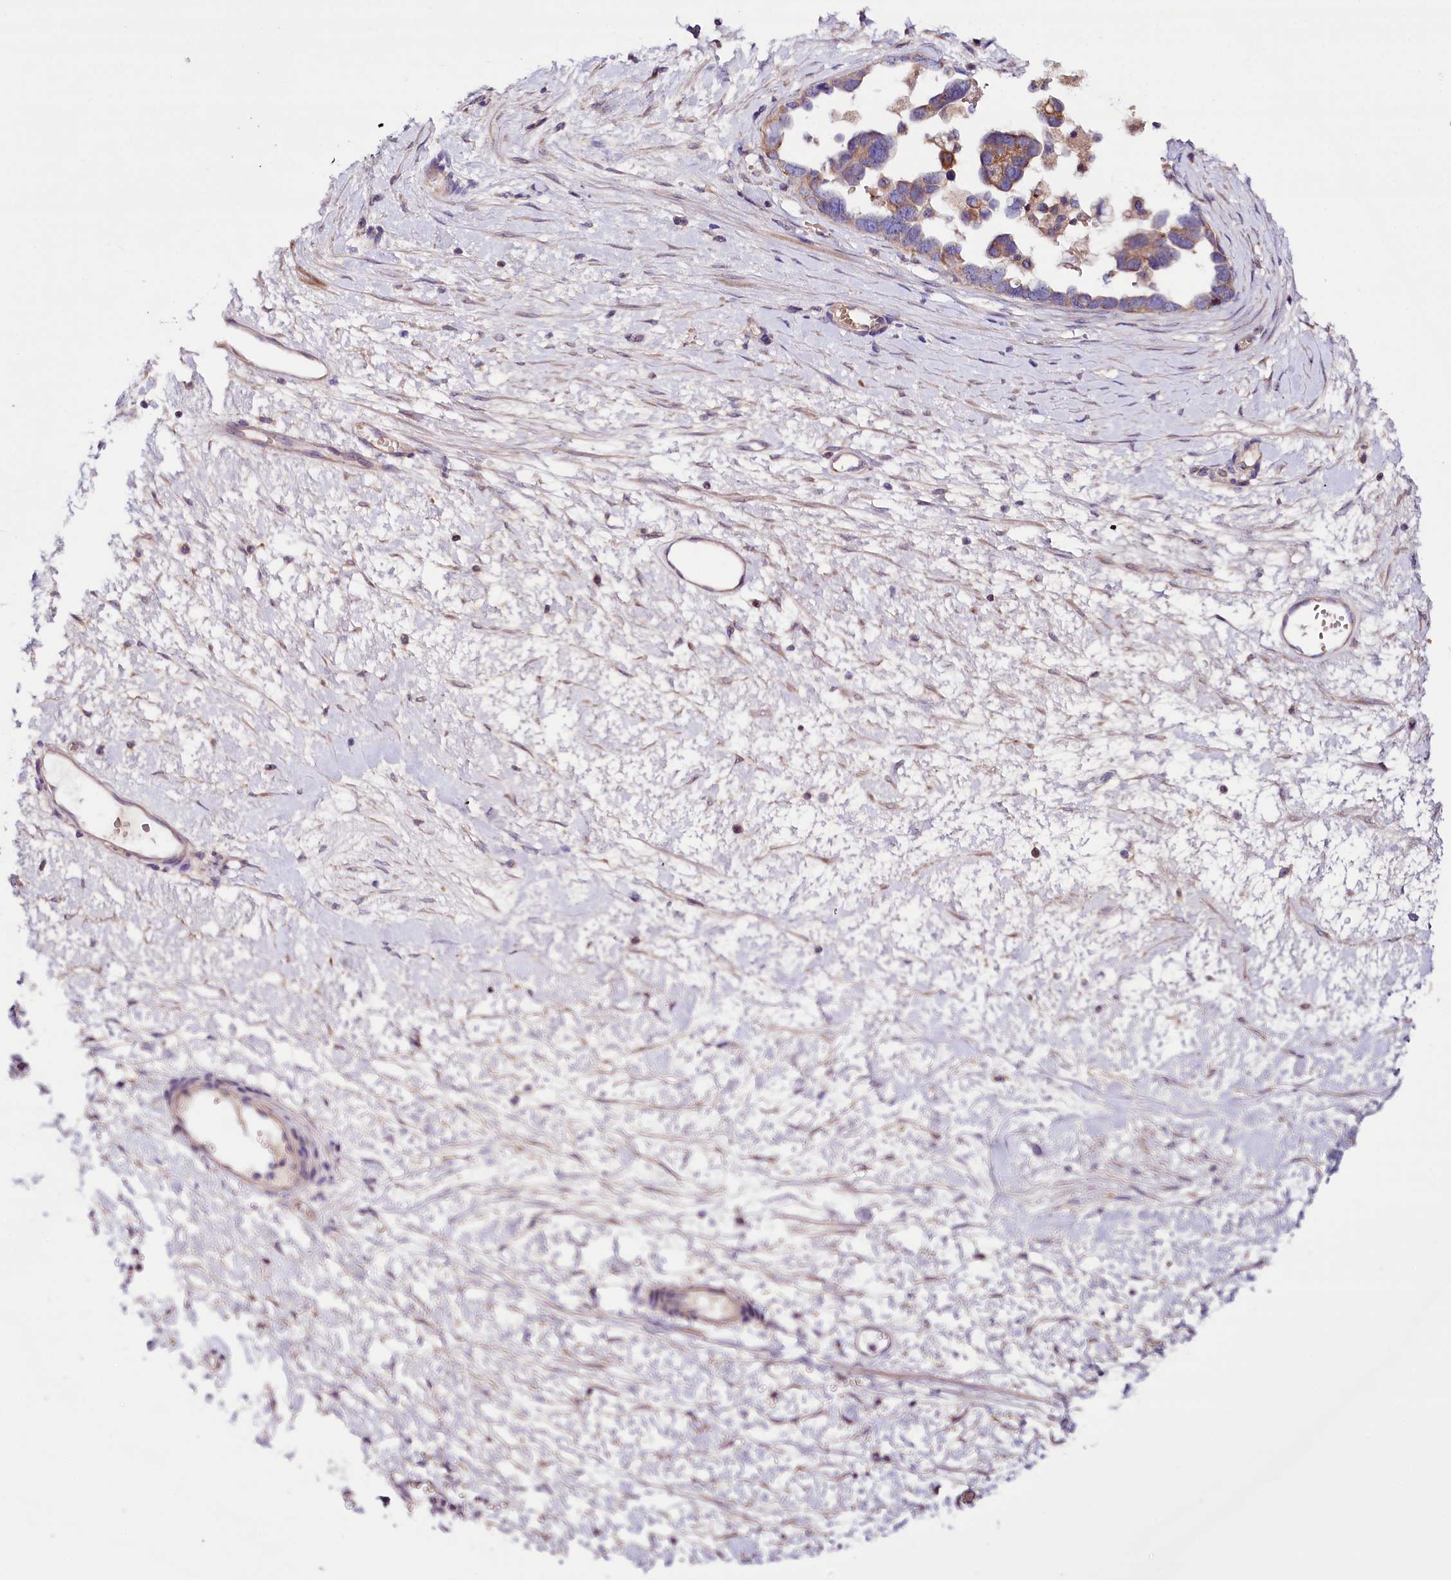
{"staining": {"intensity": "weak", "quantity": "25%-75%", "location": "cytoplasmic/membranous"}, "tissue": "ovarian cancer", "cell_type": "Tumor cells", "image_type": "cancer", "snomed": [{"axis": "morphology", "description": "Cystadenocarcinoma, serous, NOS"}, {"axis": "topography", "description": "Ovary"}], "caption": "Ovarian cancer (serous cystadenocarcinoma) stained with a brown dye reveals weak cytoplasmic/membranous positive positivity in approximately 25%-75% of tumor cells.", "gene": "ZNF45", "patient": {"sex": "female", "age": 54}}